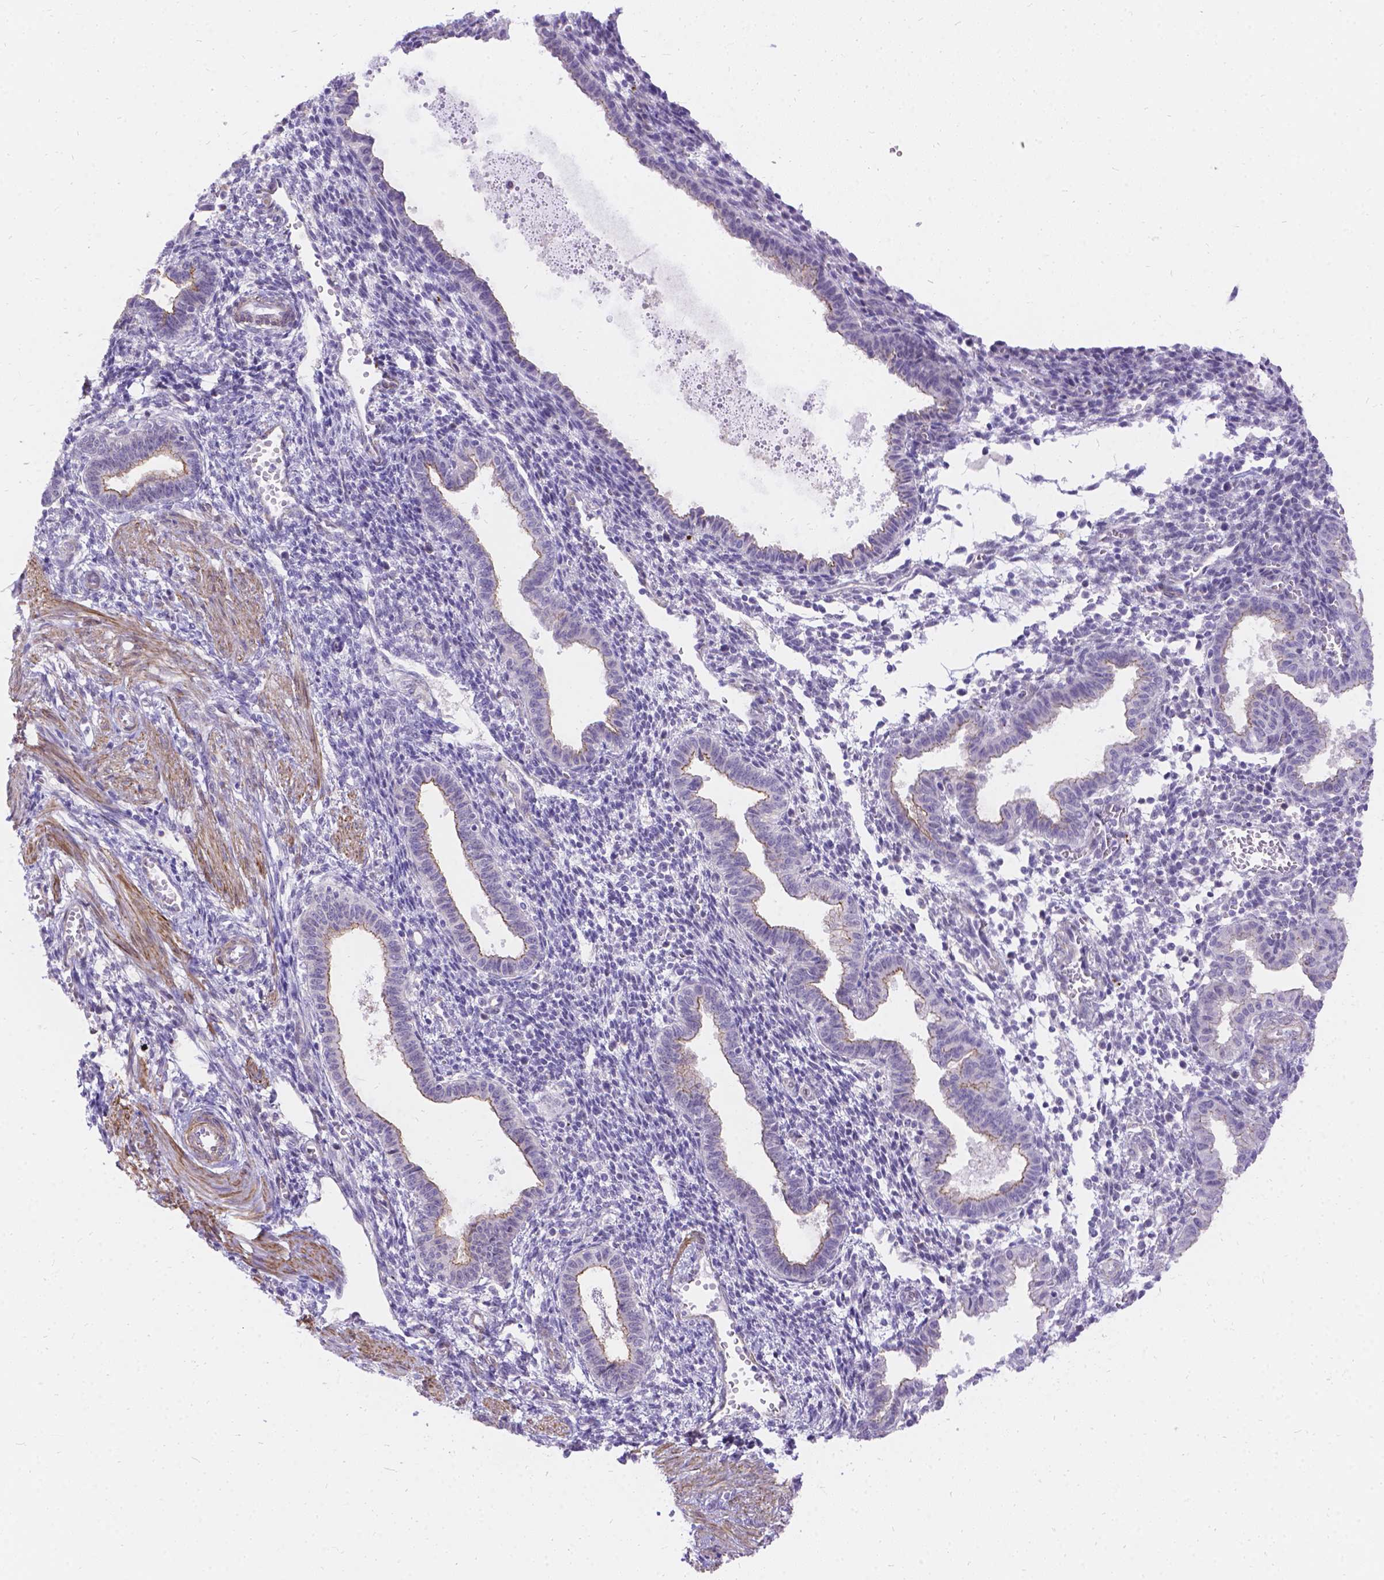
{"staining": {"intensity": "negative", "quantity": "none", "location": "none"}, "tissue": "endometrium", "cell_type": "Cells in endometrial stroma", "image_type": "normal", "snomed": [{"axis": "morphology", "description": "Normal tissue, NOS"}, {"axis": "topography", "description": "Endometrium"}], "caption": "This is an immunohistochemistry (IHC) histopathology image of benign human endometrium. There is no positivity in cells in endometrial stroma.", "gene": "PALS1", "patient": {"sex": "female", "age": 37}}